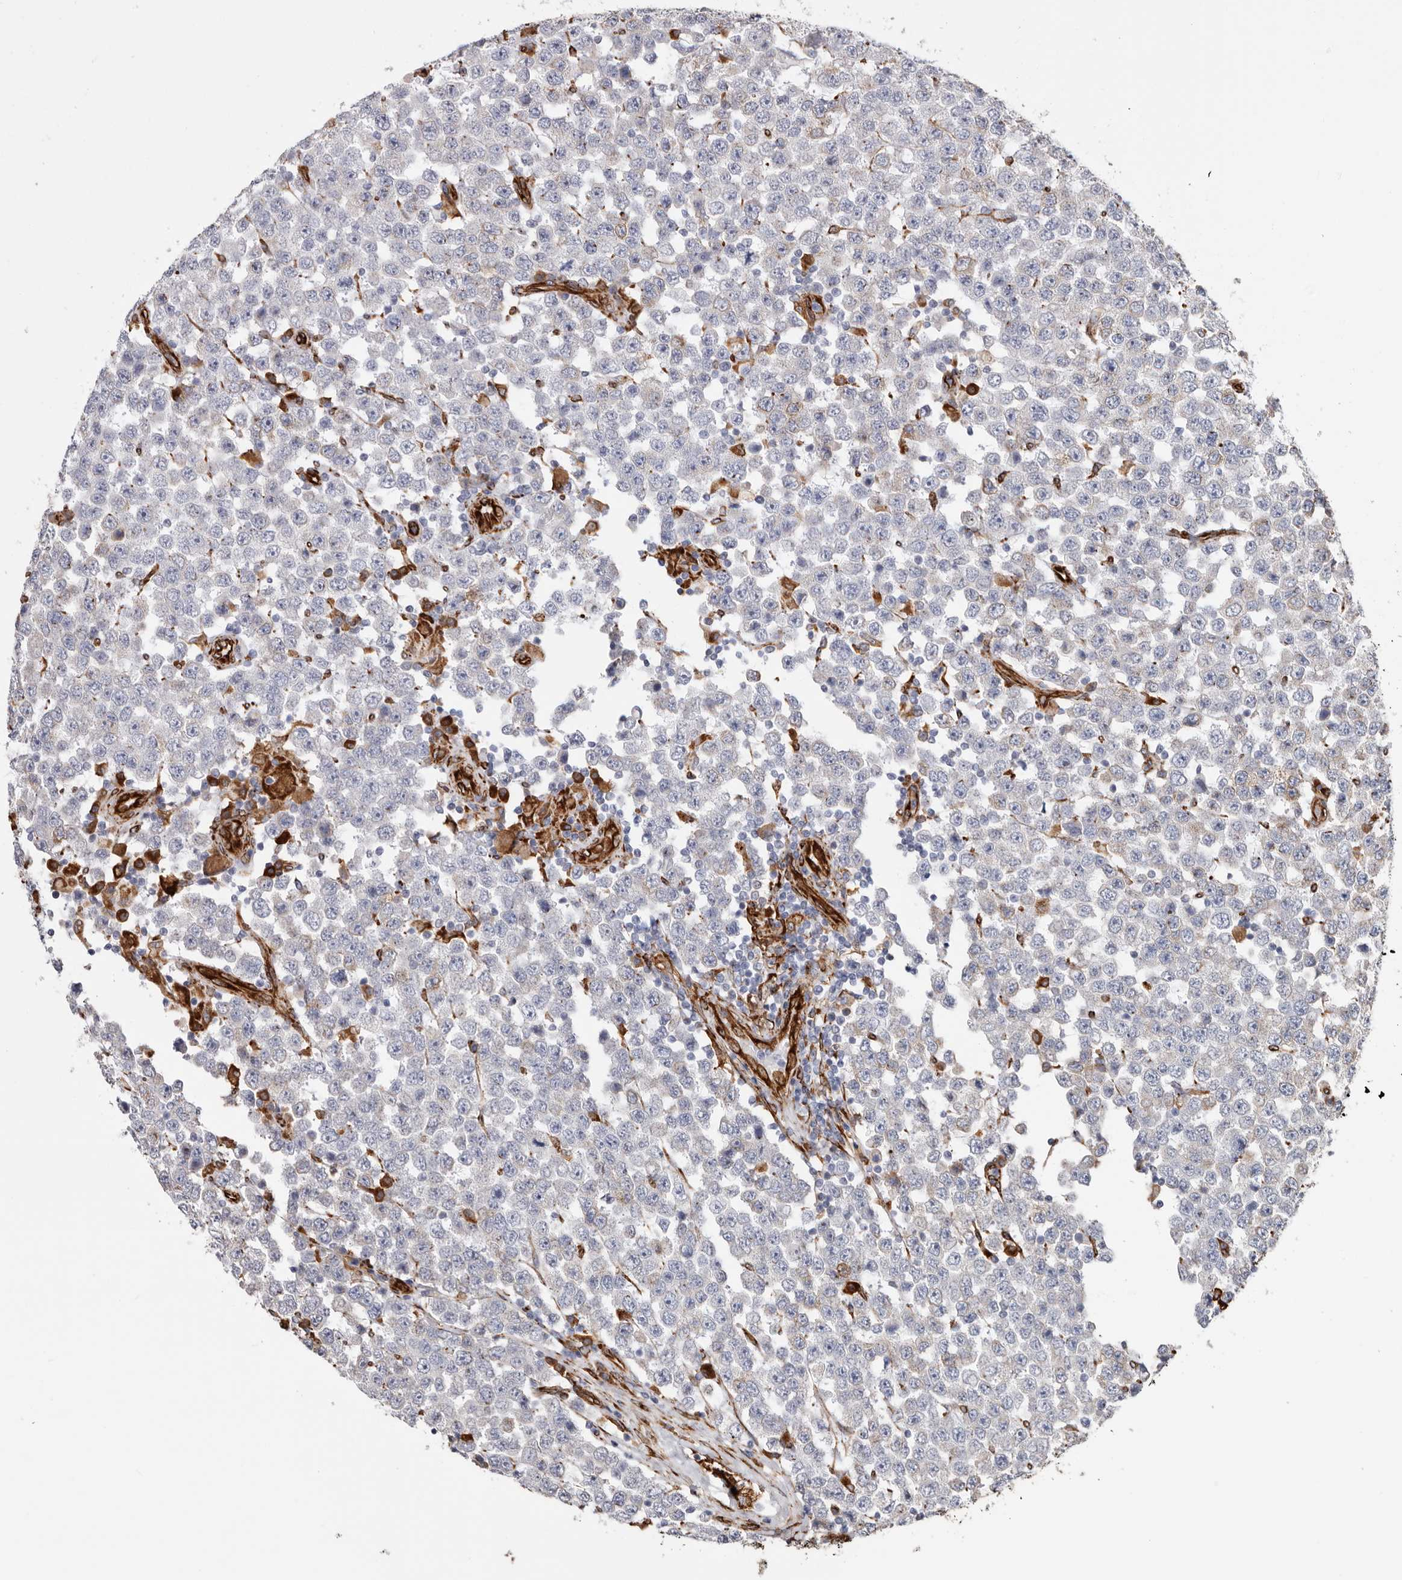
{"staining": {"intensity": "negative", "quantity": "none", "location": "none"}, "tissue": "testis cancer", "cell_type": "Tumor cells", "image_type": "cancer", "snomed": [{"axis": "morphology", "description": "Seminoma, NOS"}, {"axis": "topography", "description": "Testis"}], "caption": "A high-resolution photomicrograph shows immunohistochemistry staining of testis cancer (seminoma), which shows no significant positivity in tumor cells.", "gene": "SEMA3E", "patient": {"sex": "male", "age": 28}}